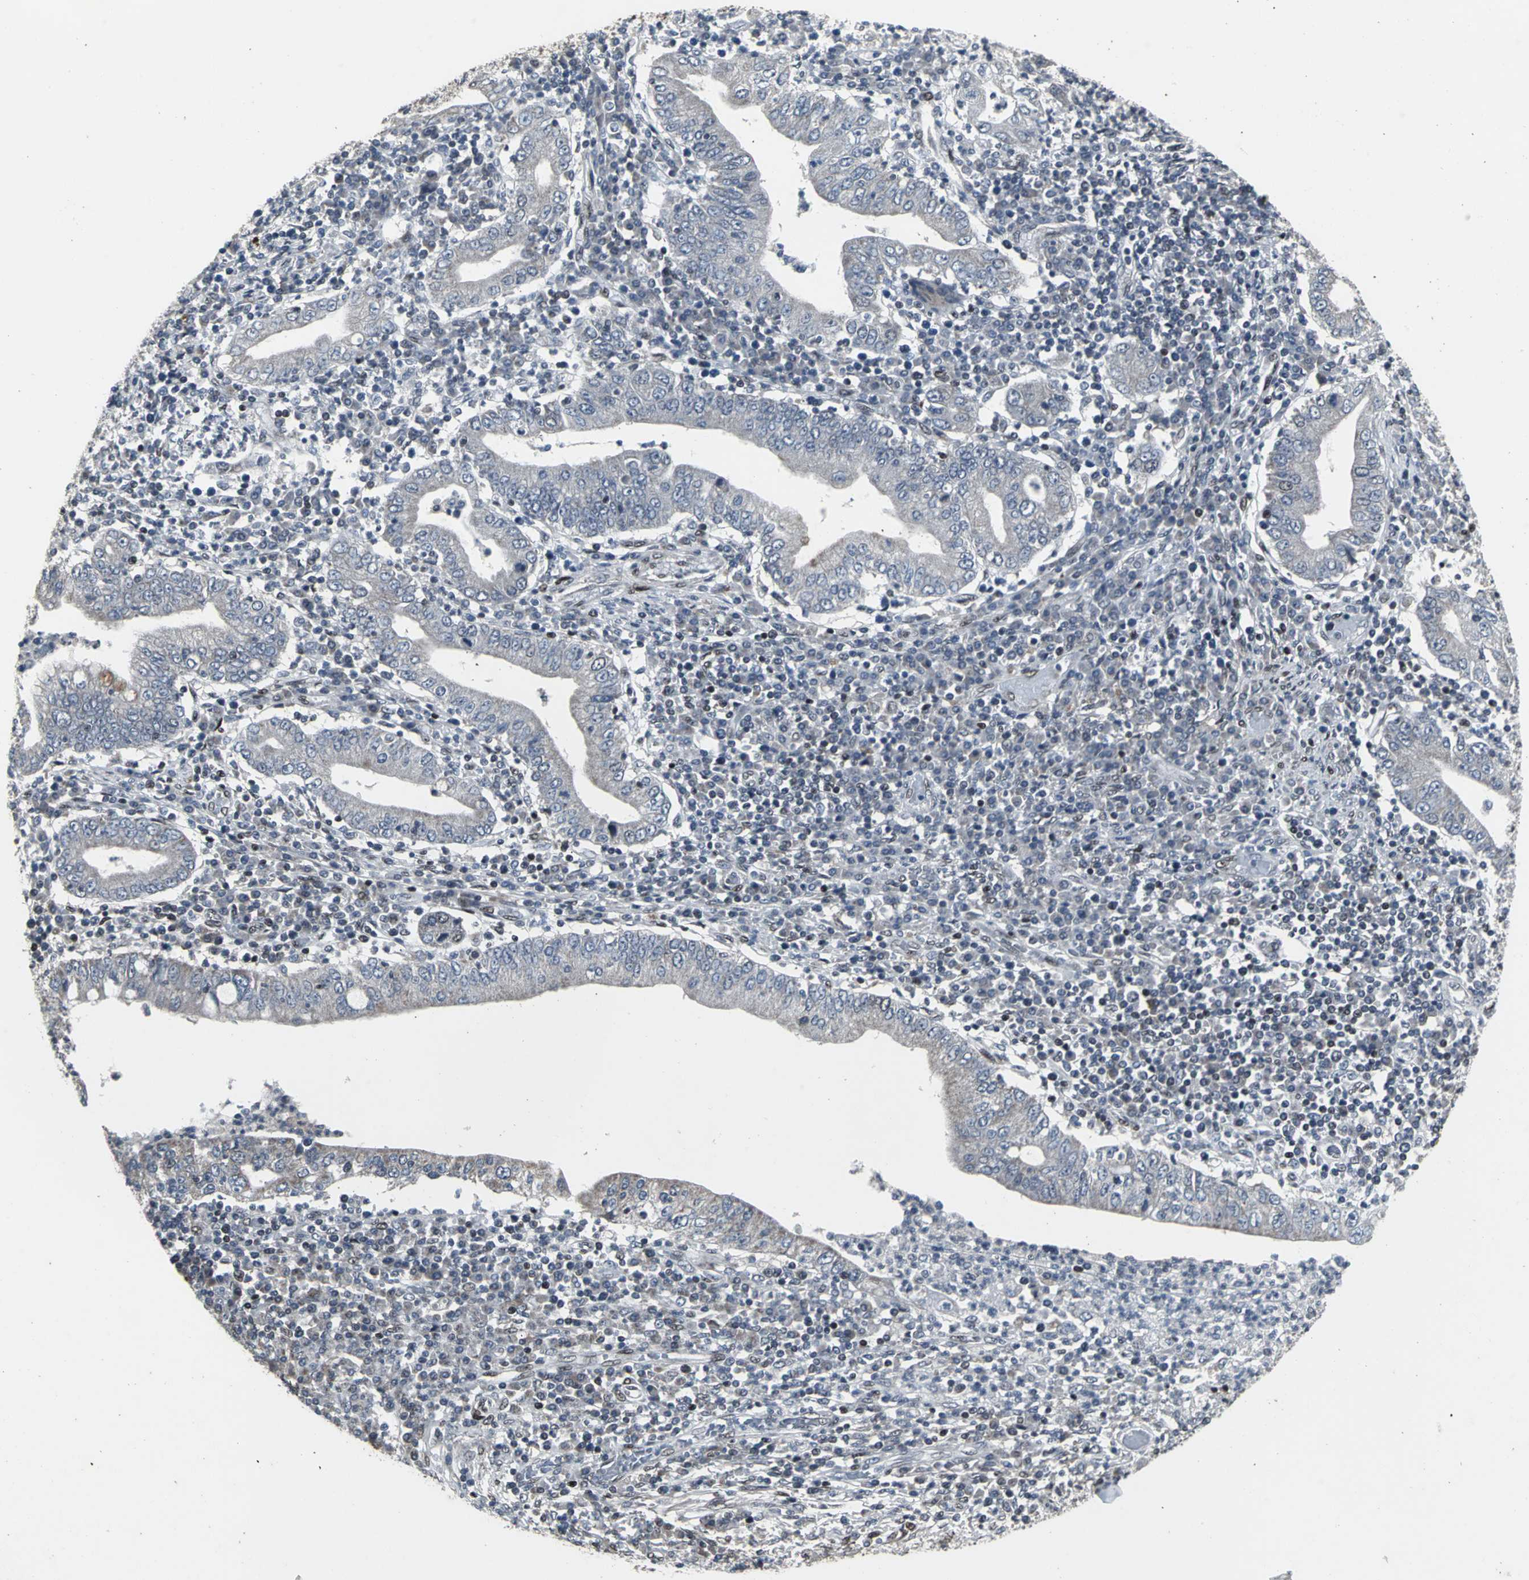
{"staining": {"intensity": "weak", "quantity": "<25%", "location": "cytoplasmic/membranous"}, "tissue": "stomach cancer", "cell_type": "Tumor cells", "image_type": "cancer", "snomed": [{"axis": "morphology", "description": "Normal tissue, NOS"}, {"axis": "morphology", "description": "Adenocarcinoma, NOS"}, {"axis": "topography", "description": "Esophagus"}, {"axis": "topography", "description": "Stomach, upper"}, {"axis": "topography", "description": "Peripheral nerve tissue"}], "caption": "Tumor cells show no significant protein staining in stomach adenocarcinoma.", "gene": "SRF", "patient": {"sex": "male", "age": 62}}